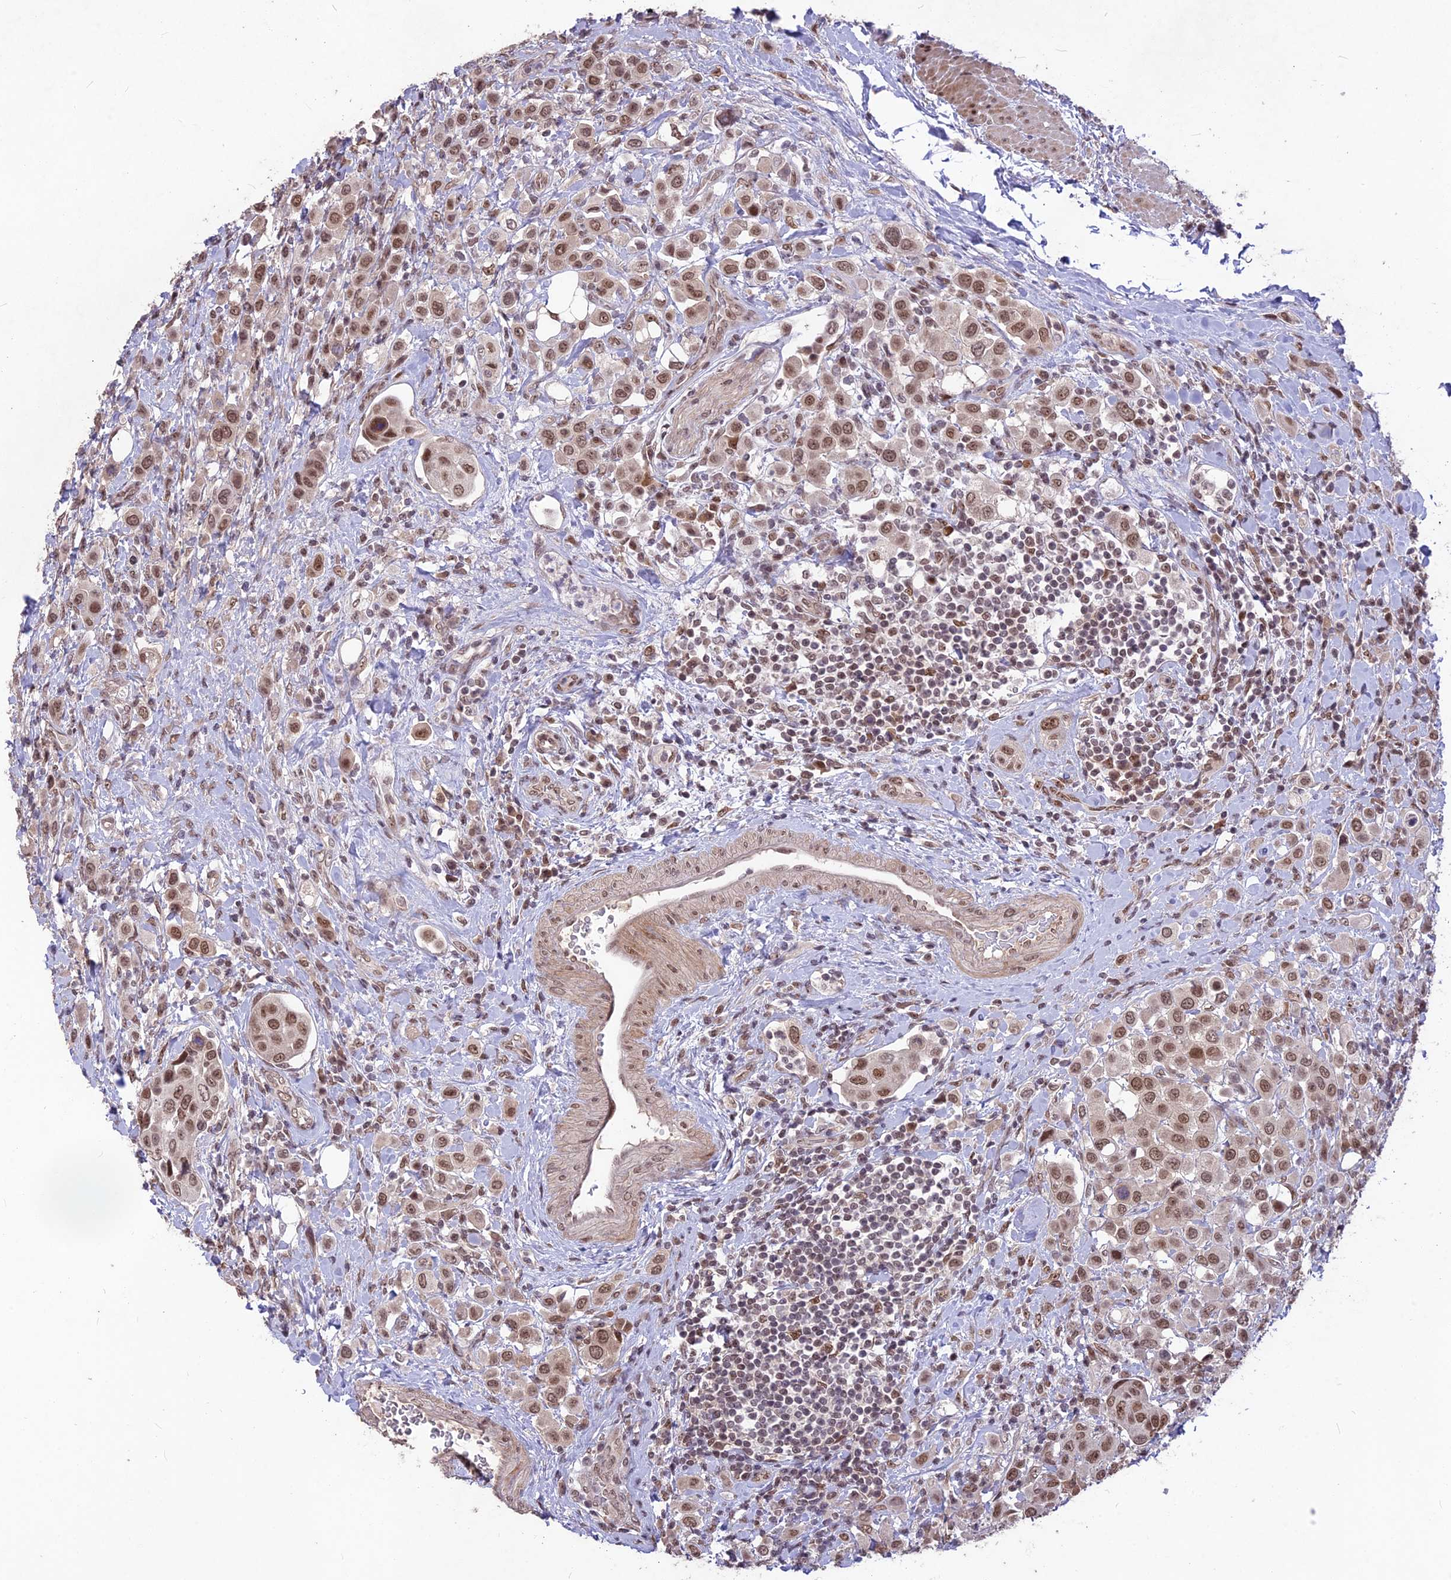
{"staining": {"intensity": "moderate", "quantity": ">75%", "location": "nuclear"}, "tissue": "urothelial cancer", "cell_type": "Tumor cells", "image_type": "cancer", "snomed": [{"axis": "morphology", "description": "Urothelial carcinoma, High grade"}, {"axis": "topography", "description": "Urinary bladder"}], "caption": "Urothelial cancer stained with a brown dye shows moderate nuclear positive staining in approximately >75% of tumor cells.", "gene": "DIS3", "patient": {"sex": "male", "age": 50}}